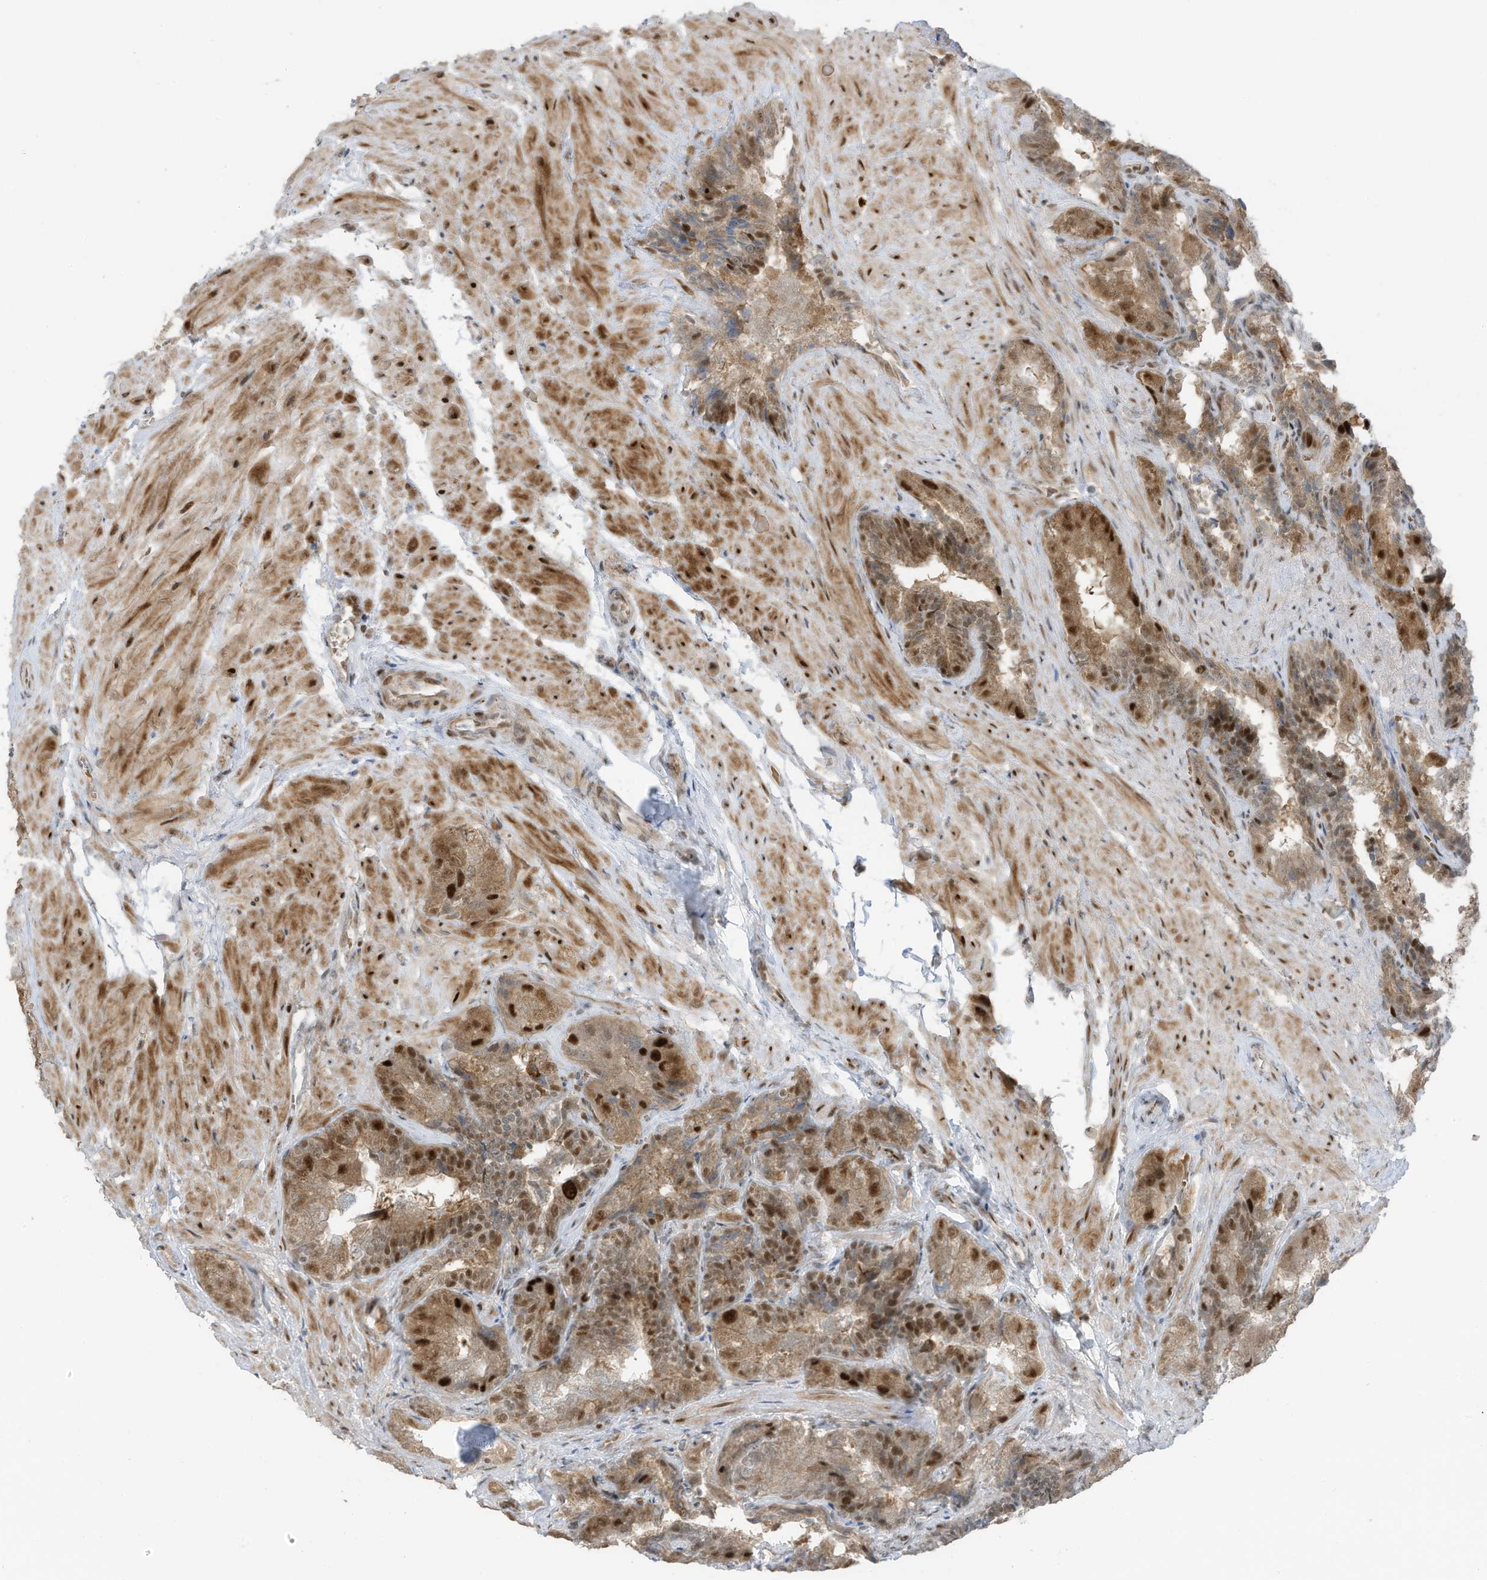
{"staining": {"intensity": "strong", "quantity": "25%-75%", "location": "cytoplasmic/membranous,nuclear"}, "tissue": "seminal vesicle", "cell_type": "Glandular cells", "image_type": "normal", "snomed": [{"axis": "morphology", "description": "Normal tissue, NOS"}, {"axis": "topography", "description": "Seminal veicle"}, {"axis": "topography", "description": "Peripheral nerve tissue"}], "caption": "A brown stain shows strong cytoplasmic/membranous,nuclear staining of a protein in glandular cells of unremarkable seminal vesicle. (DAB (3,3'-diaminobenzidine) = brown stain, brightfield microscopy at high magnification).", "gene": "ZCWPW2", "patient": {"sex": "male", "age": 63}}